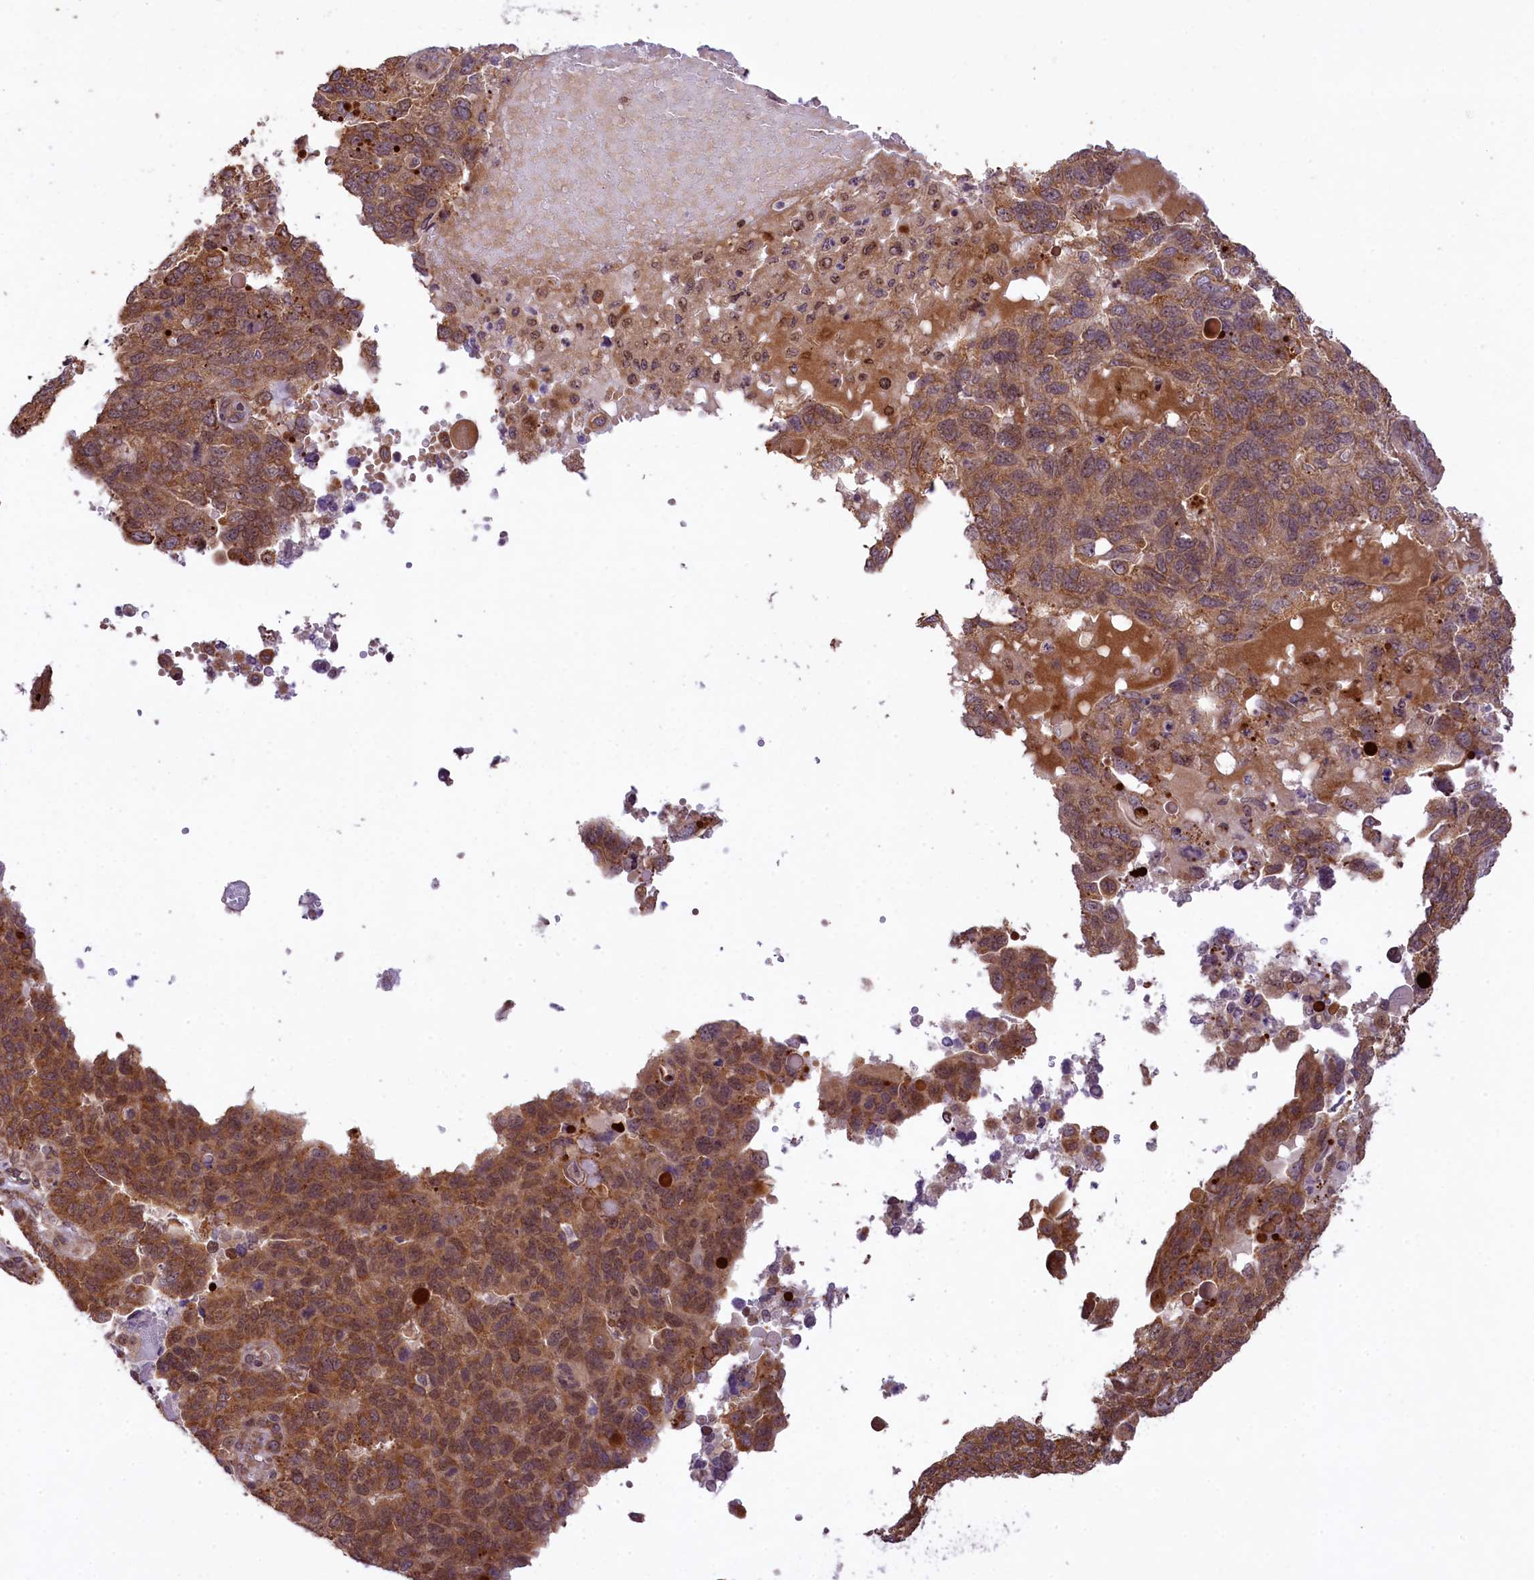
{"staining": {"intensity": "moderate", "quantity": ">75%", "location": "cytoplasmic/membranous"}, "tissue": "endometrial cancer", "cell_type": "Tumor cells", "image_type": "cancer", "snomed": [{"axis": "morphology", "description": "Adenocarcinoma, NOS"}, {"axis": "topography", "description": "Endometrium"}], "caption": "Human endometrial adenocarcinoma stained with a brown dye shows moderate cytoplasmic/membranous positive positivity in approximately >75% of tumor cells.", "gene": "RBBP8", "patient": {"sex": "female", "age": 66}}